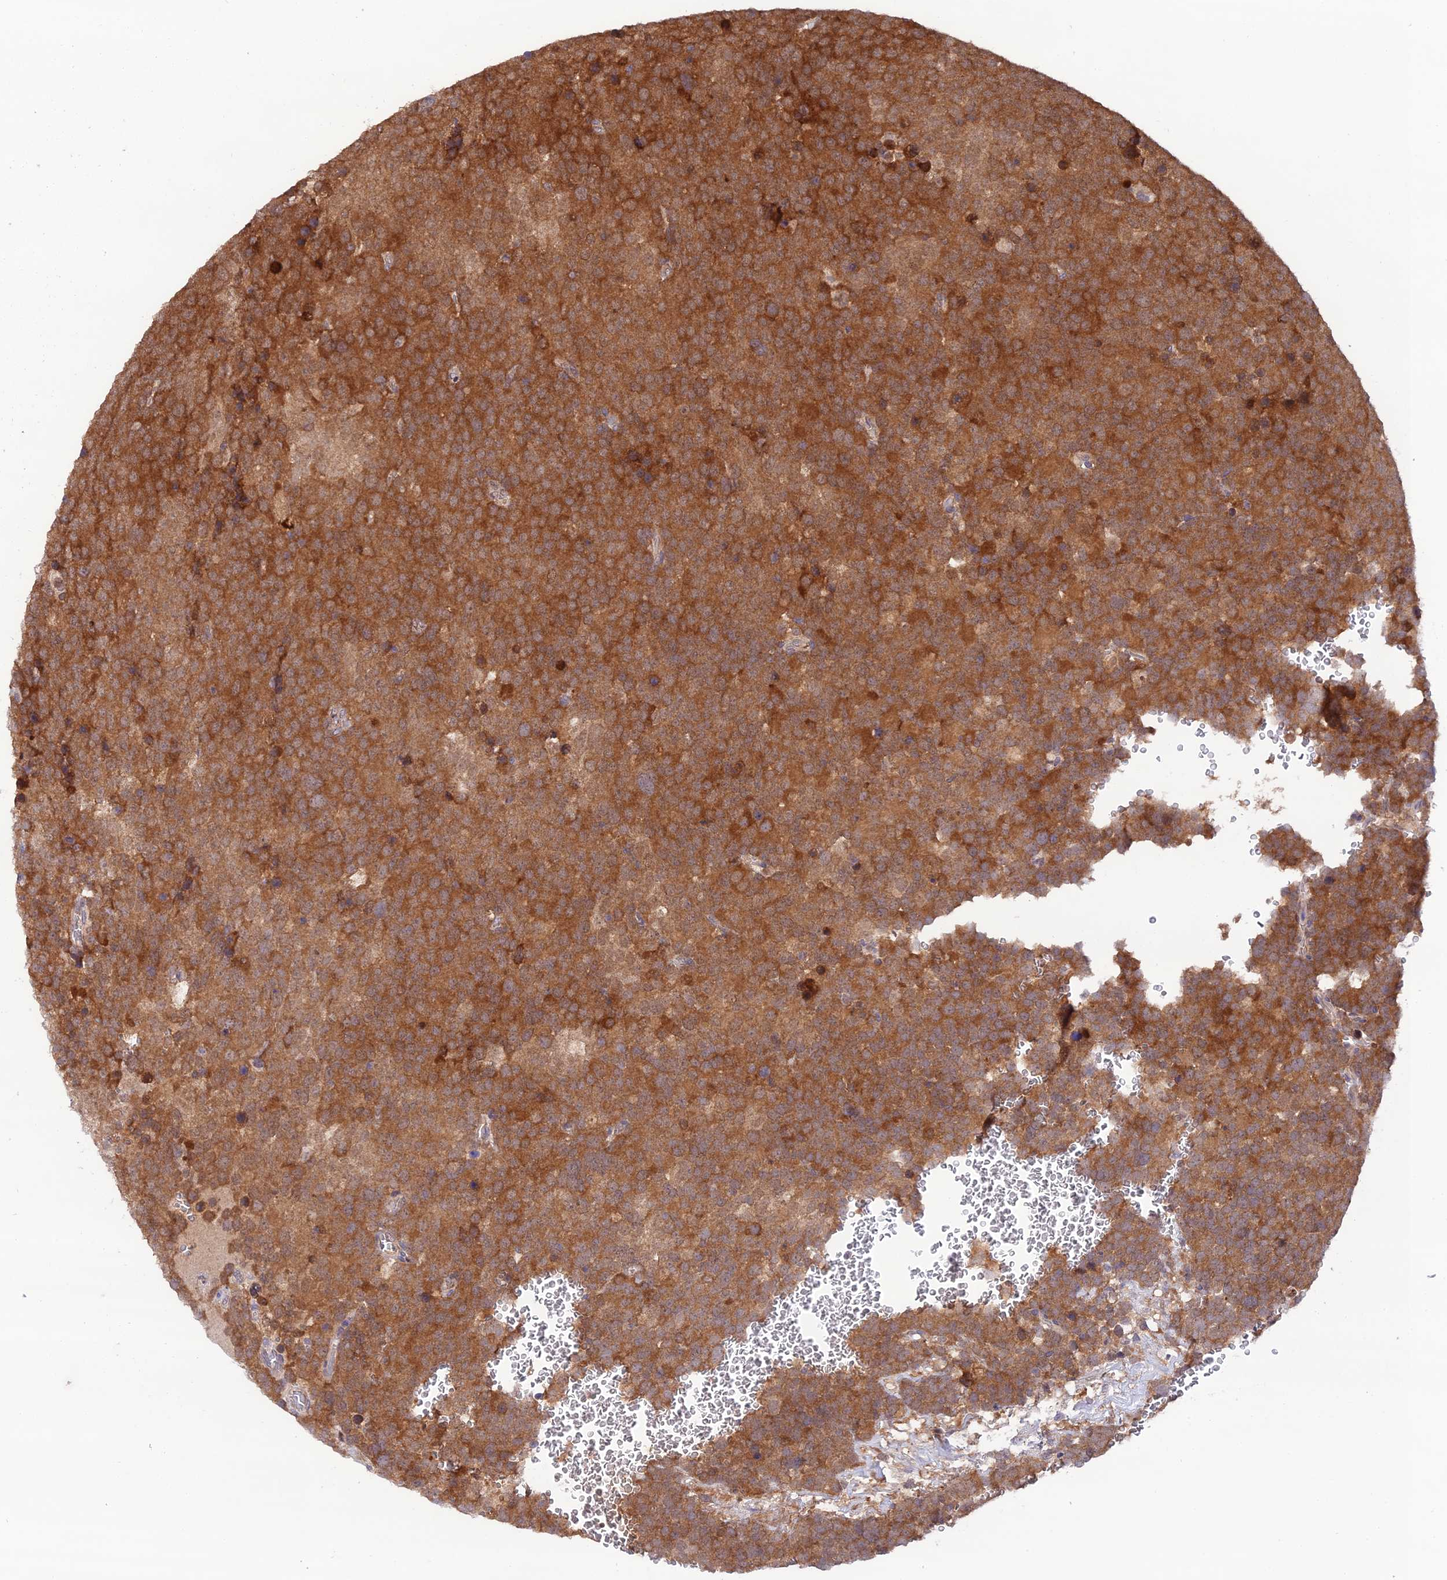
{"staining": {"intensity": "strong", "quantity": ">75%", "location": "cytoplasmic/membranous"}, "tissue": "testis cancer", "cell_type": "Tumor cells", "image_type": "cancer", "snomed": [{"axis": "morphology", "description": "Seminoma, NOS"}, {"axis": "topography", "description": "Testis"}], "caption": "The histopathology image reveals a brown stain indicating the presence of a protein in the cytoplasmic/membranous of tumor cells in testis cancer.", "gene": "TRIM40", "patient": {"sex": "male", "age": 71}}